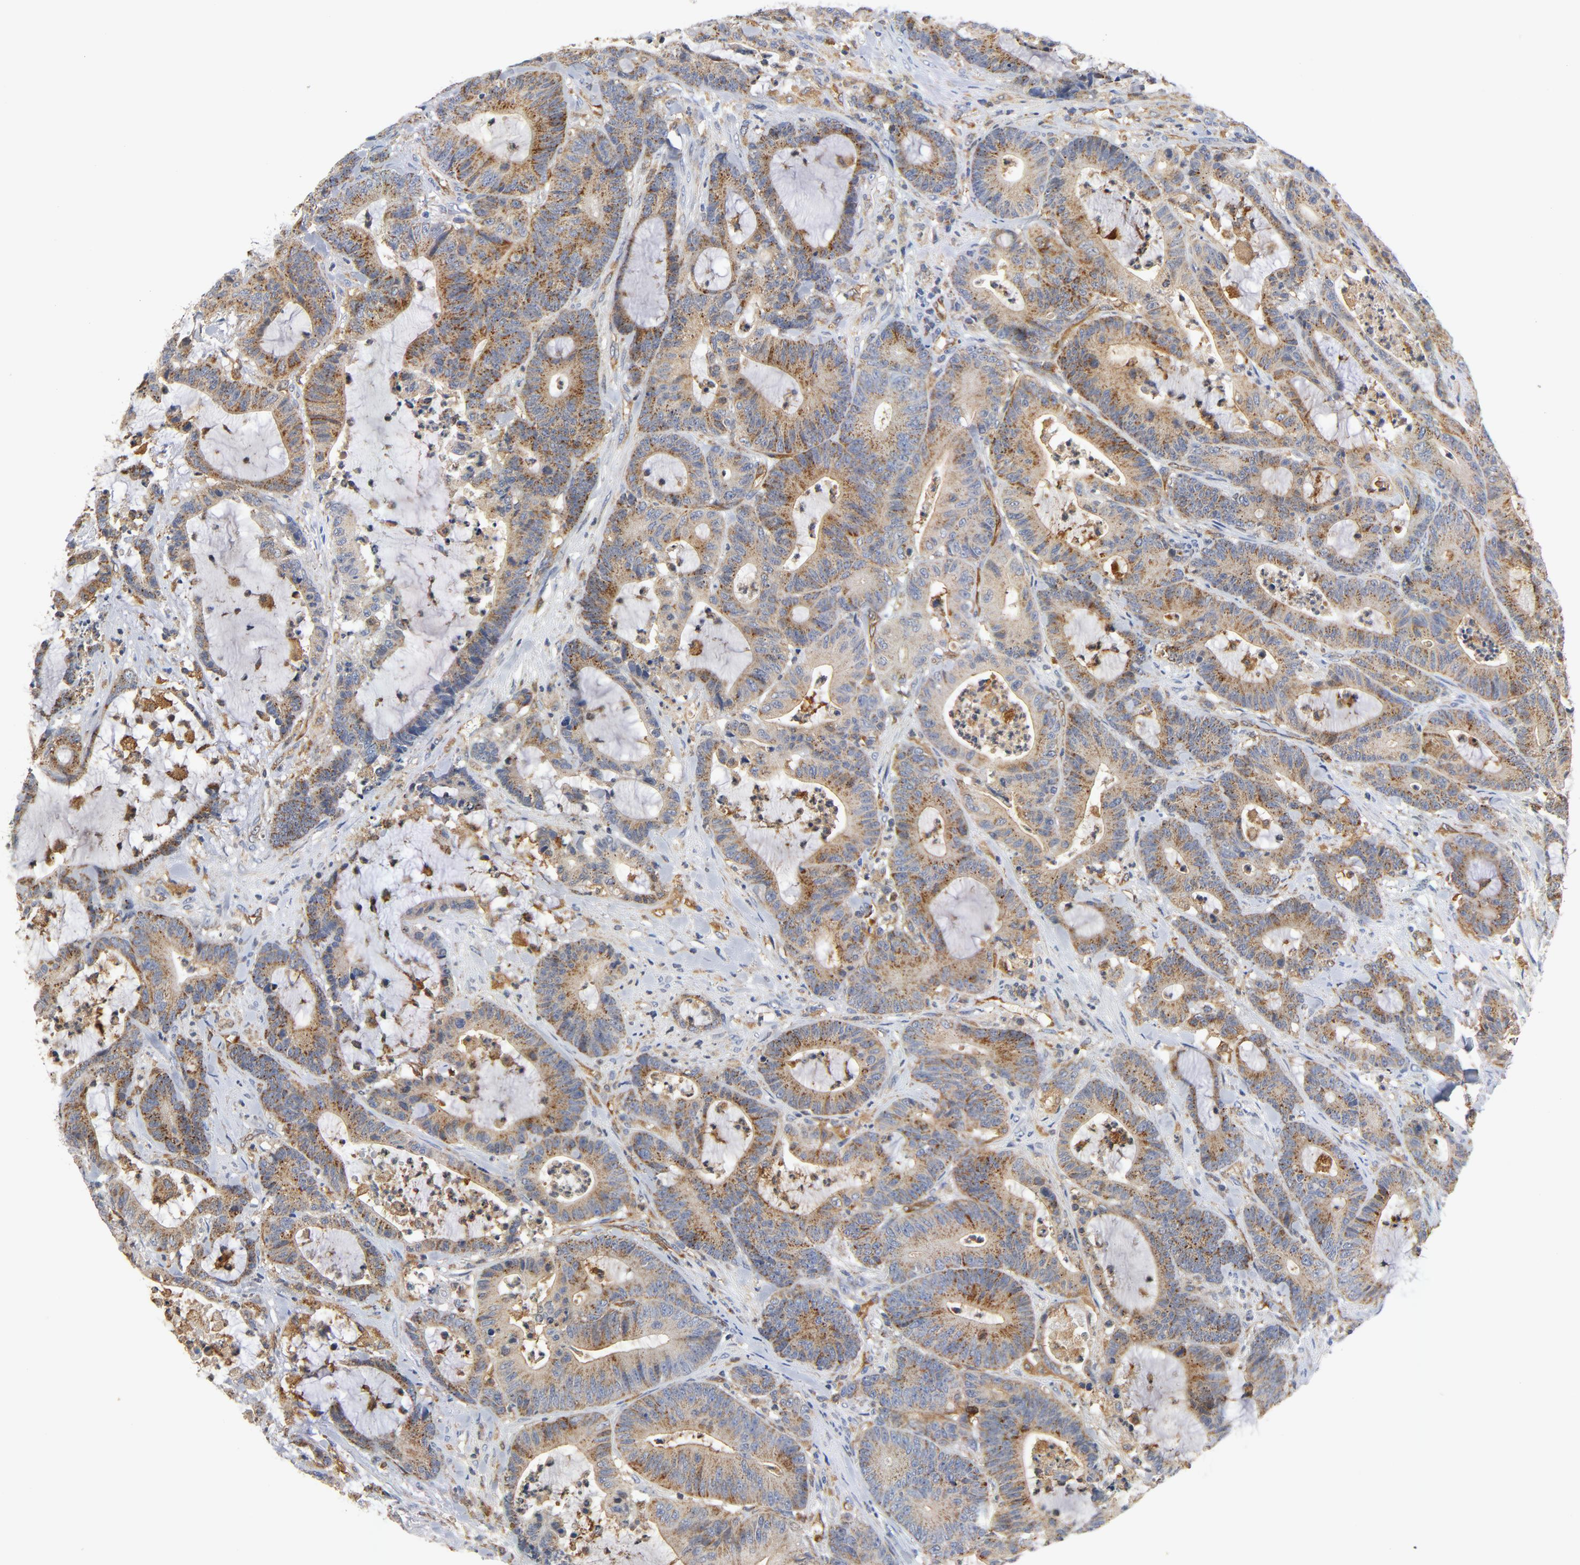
{"staining": {"intensity": "moderate", "quantity": ">75%", "location": "cytoplasmic/membranous"}, "tissue": "colorectal cancer", "cell_type": "Tumor cells", "image_type": "cancer", "snomed": [{"axis": "morphology", "description": "Adenocarcinoma, NOS"}, {"axis": "topography", "description": "Colon"}], "caption": "IHC photomicrograph of human colorectal cancer stained for a protein (brown), which demonstrates medium levels of moderate cytoplasmic/membranous staining in about >75% of tumor cells.", "gene": "RAPGEF4", "patient": {"sex": "female", "age": 84}}